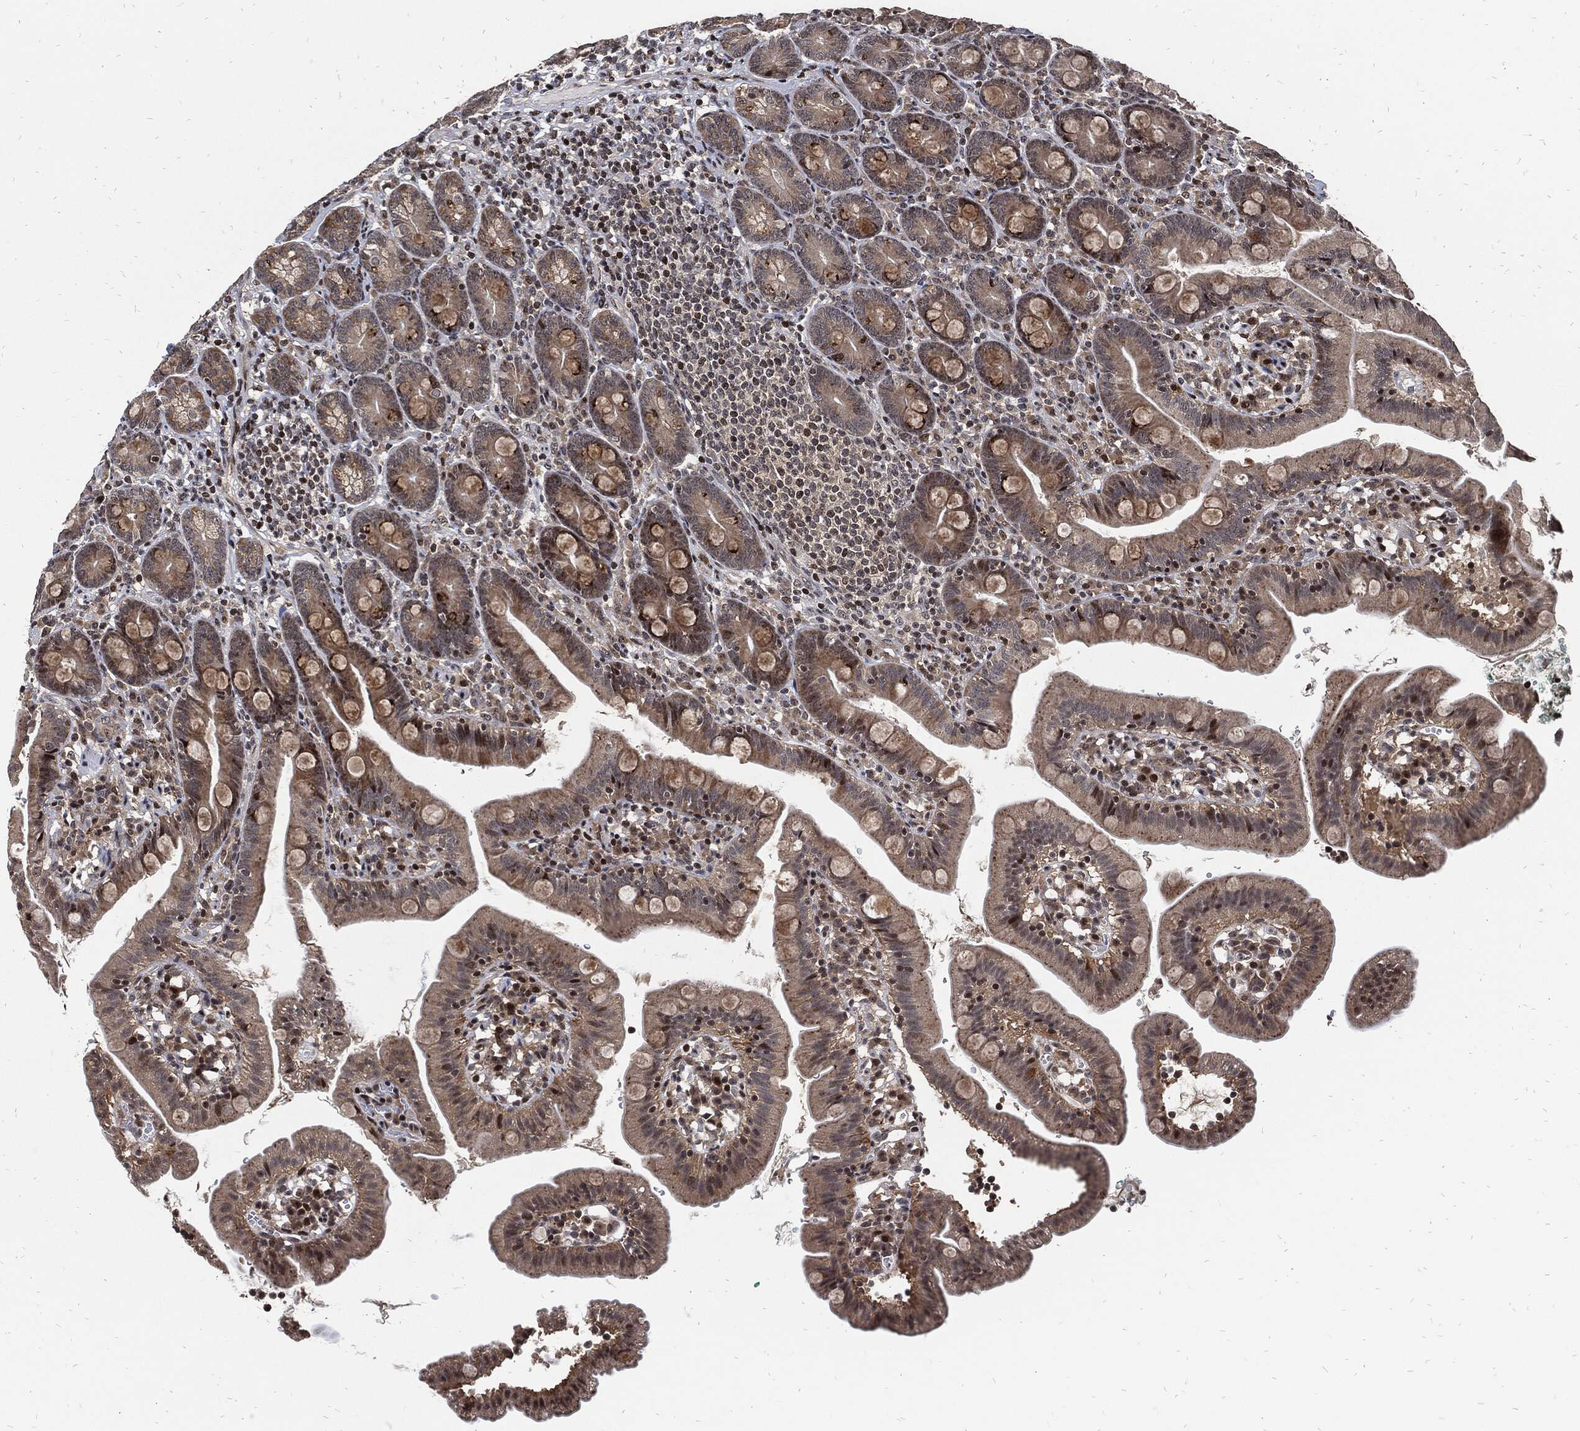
{"staining": {"intensity": "strong", "quantity": "<25%", "location": "nuclear"}, "tissue": "duodenum", "cell_type": "Glandular cells", "image_type": "normal", "snomed": [{"axis": "morphology", "description": "Normal tissue, NOS"}, {"axis": "topography", "description": "Duodenum"}], "caption": "Approximately <25% of glandular cells in normal duodenum reveal strong nuclear protein expression as visualized by brown immunohistochemical staining.", "gene": "ZNF775", "patient": {"sex": "female", "age": 67}}